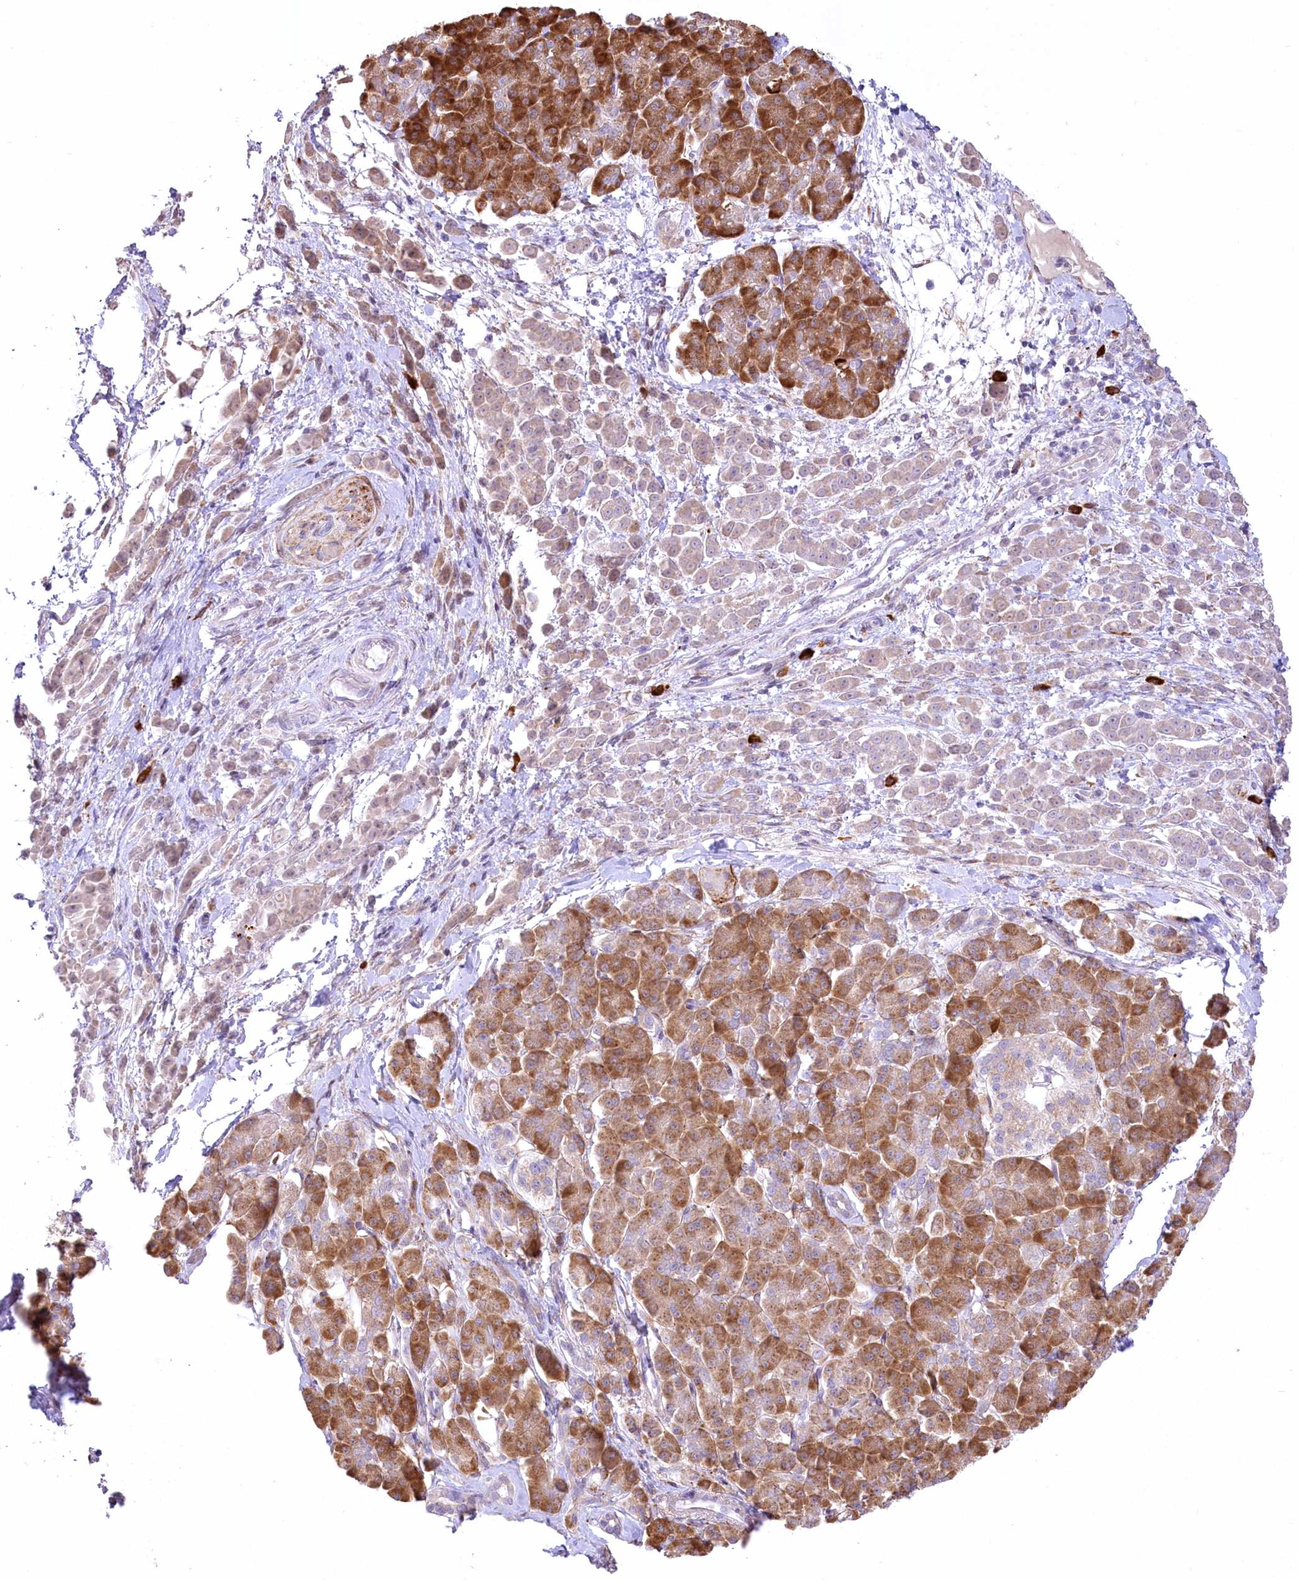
{"staining": {"intensity": "negative", "quantity": "none", "location": "none"}, "tissue": "pancreatic cancer", "cell_type": "Tumor cells", "image_type": "cancer", "snomed": [{"axis": "morphology", "description": "Normal tissue, NOS"}, {"axis": "morphology", "description": "Adenocarcinoma, NOS"}, {"axis": "topography", "description": "Pancreas"}], "caption": "The histopathology image demonstrates no staining of tumor cells in pancreatic cancer (adenocarcinoma).", "gene": "NCKAP5", "patient": {"sex": "female", "age": 64}}